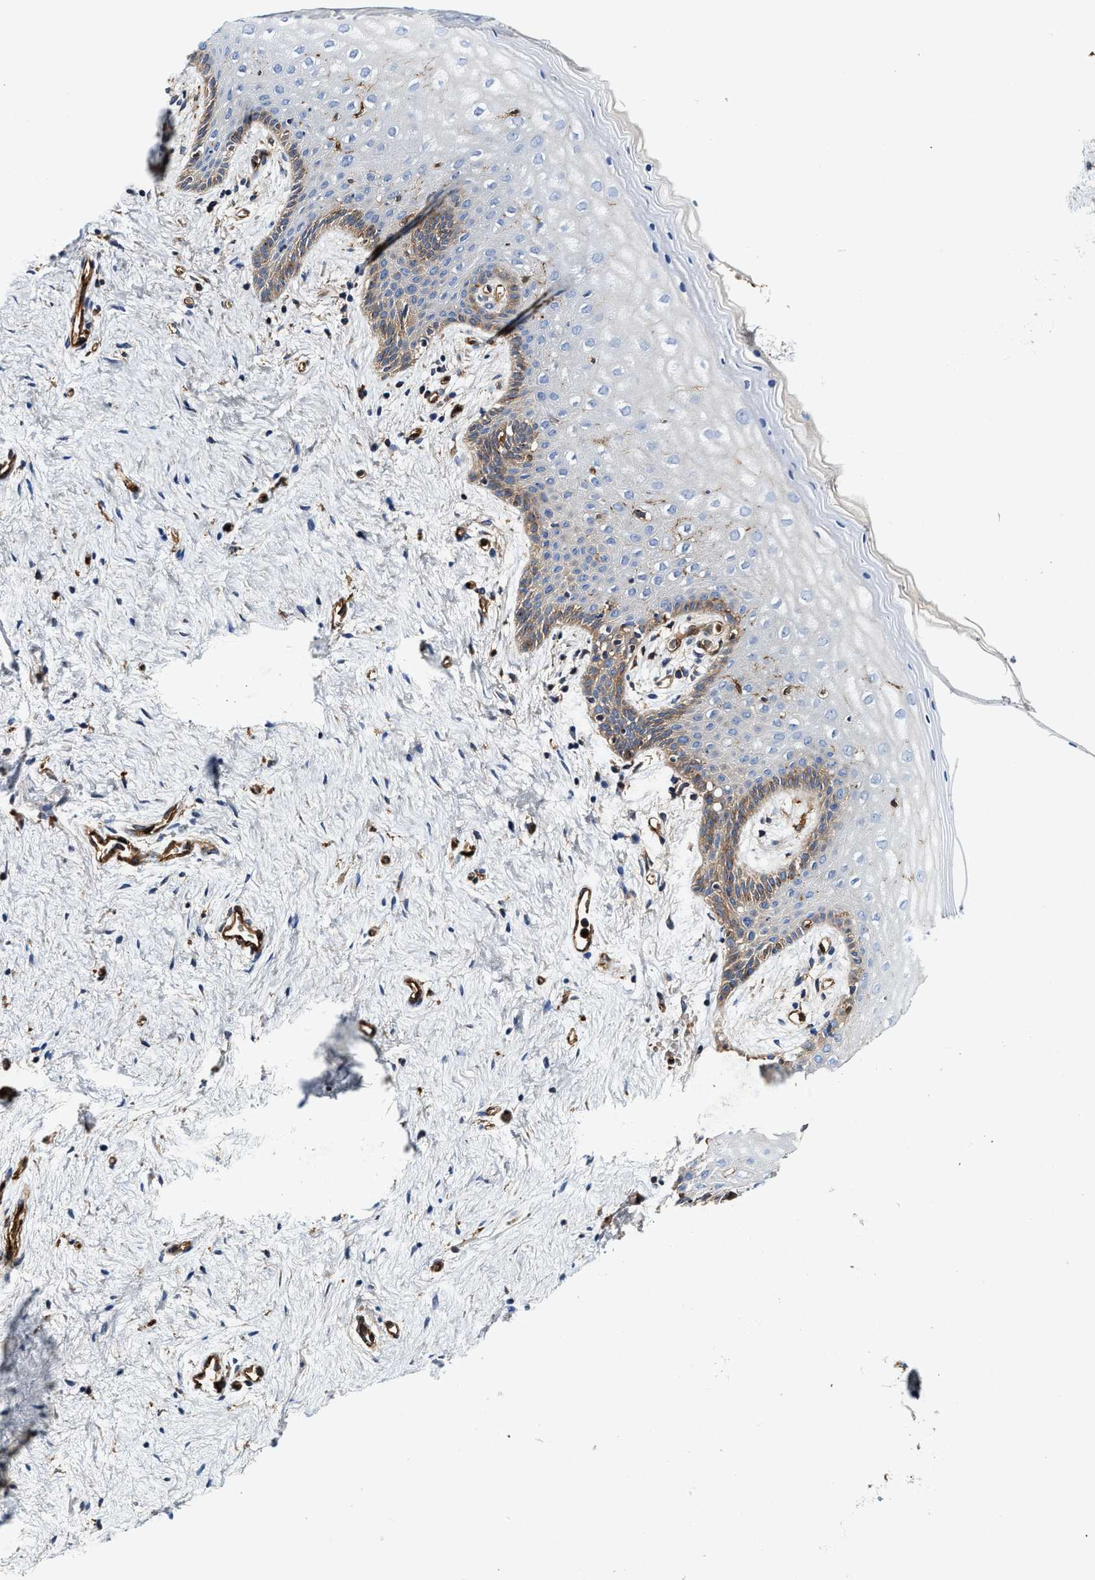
{"staining": {"intensity": "moderate", "quantity": "<25%", "location": "cytoplasmic/membranous"}, "tissue": "vagina", "cell_type": "Squamous epithelial cells", "image_type": "normal", "snomed": [{"axis": "morphology", "description": "Normal tissue, NOS"}, {"axis": "topography", "description": "Vagina"}], "caption": "Immunohistochemical staining of benign human vagina demonstrates moderate cytoplasmic/membranous protein positivity in about <25% of squamous epithelial cells.", "gene": "HIP1", "patient": {"sex": "female", "age": 44}}